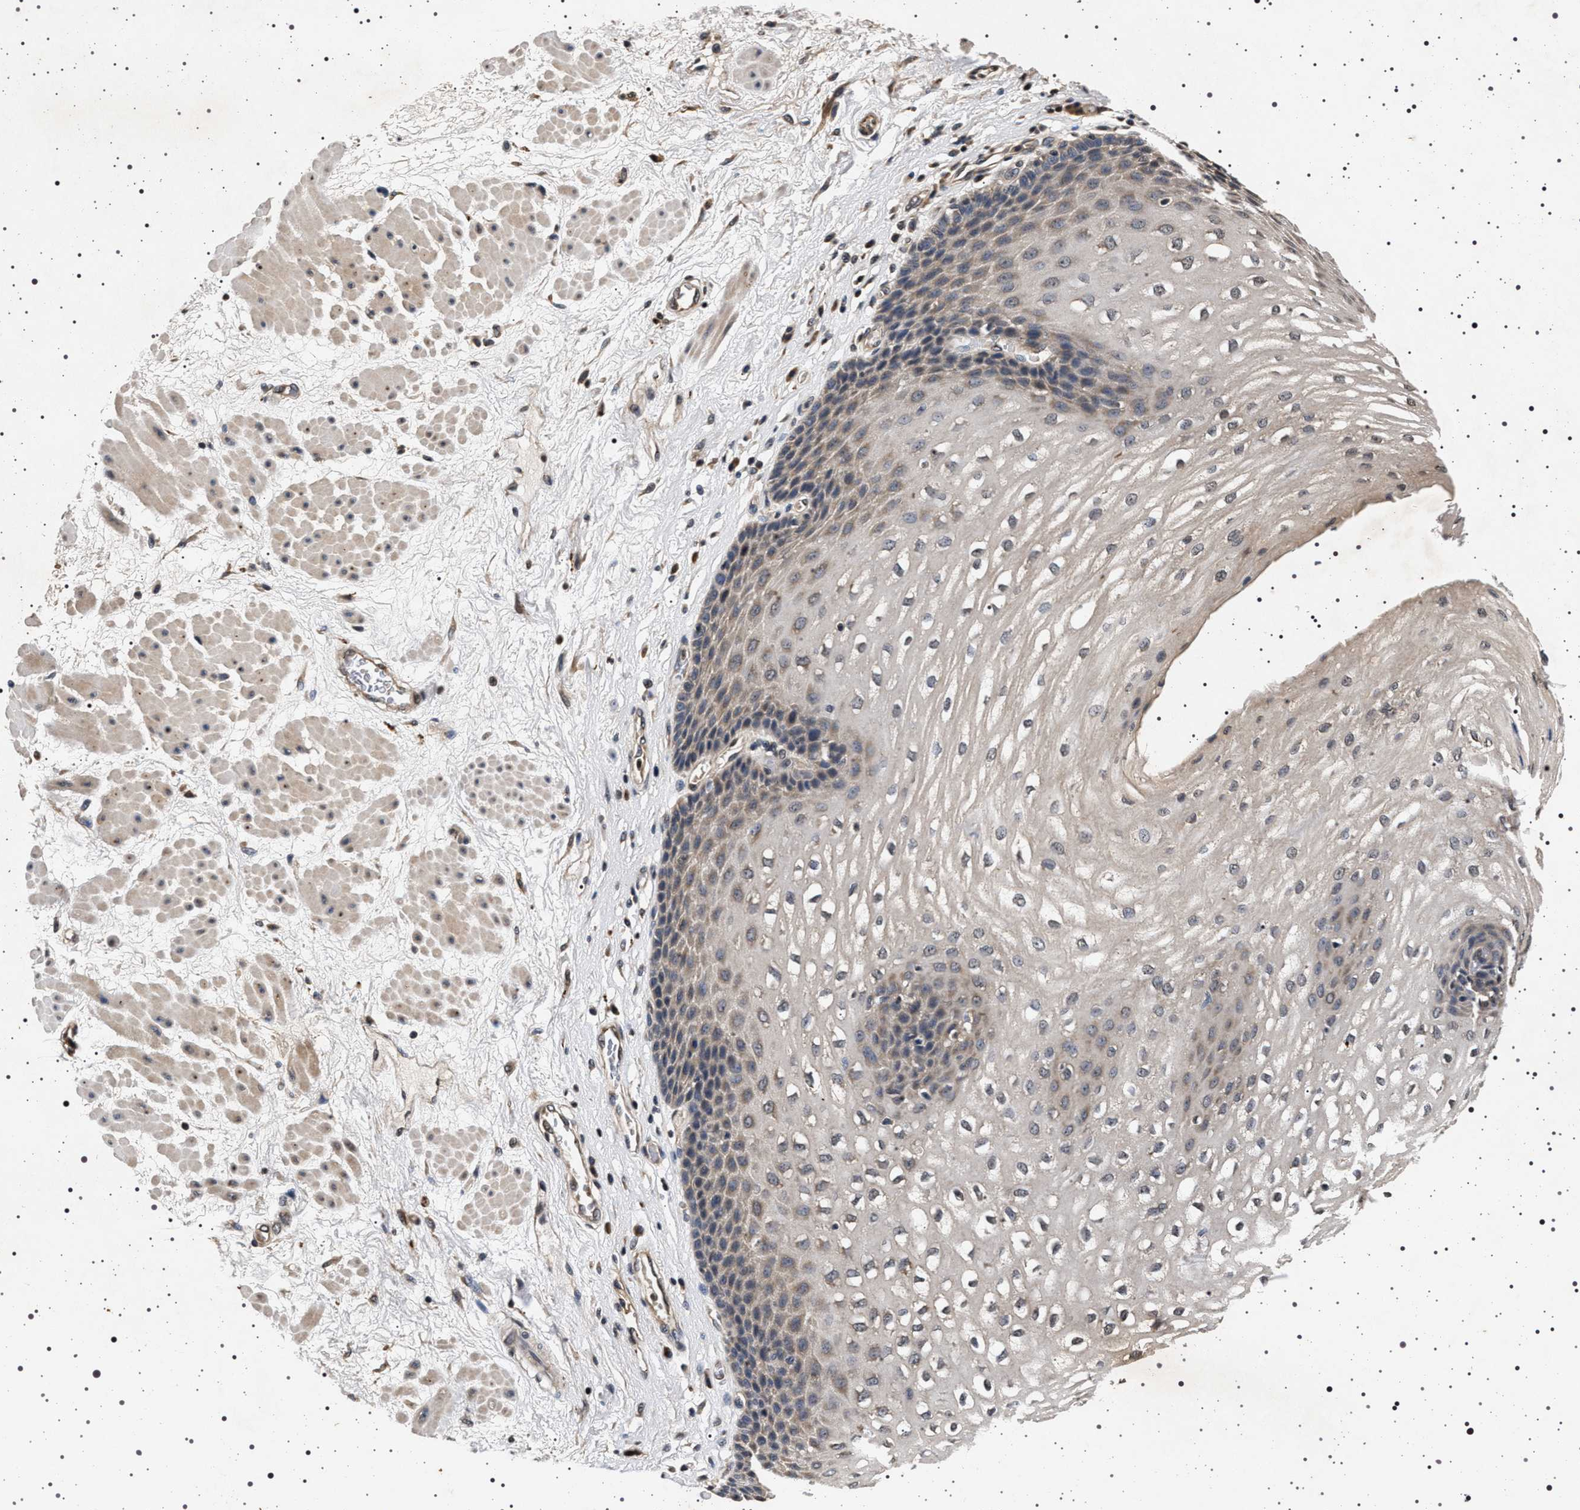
{"staining": {"intensity": "weak", "quantity": "<25%", "location": "cytoplasmic/membranous"}, "tissue": "esophagus", "cell_type": "Squamous epithelial cells", "image_type": "normal", "snomed": [{"axis": "morphology", "description": "Normal tissue, NOS"}, {"axis": "topography", "description": "Esophagus"}], "caption": "This photomicrograph is of benign esophagus stained with immunohistochemistry to label a protein in brown with the nuclei are counter-stained blue. There is no positivity in squamous epithelial cells.", "gene": "CDKN1B", "patient": {"sex": "male", "age": 48}}